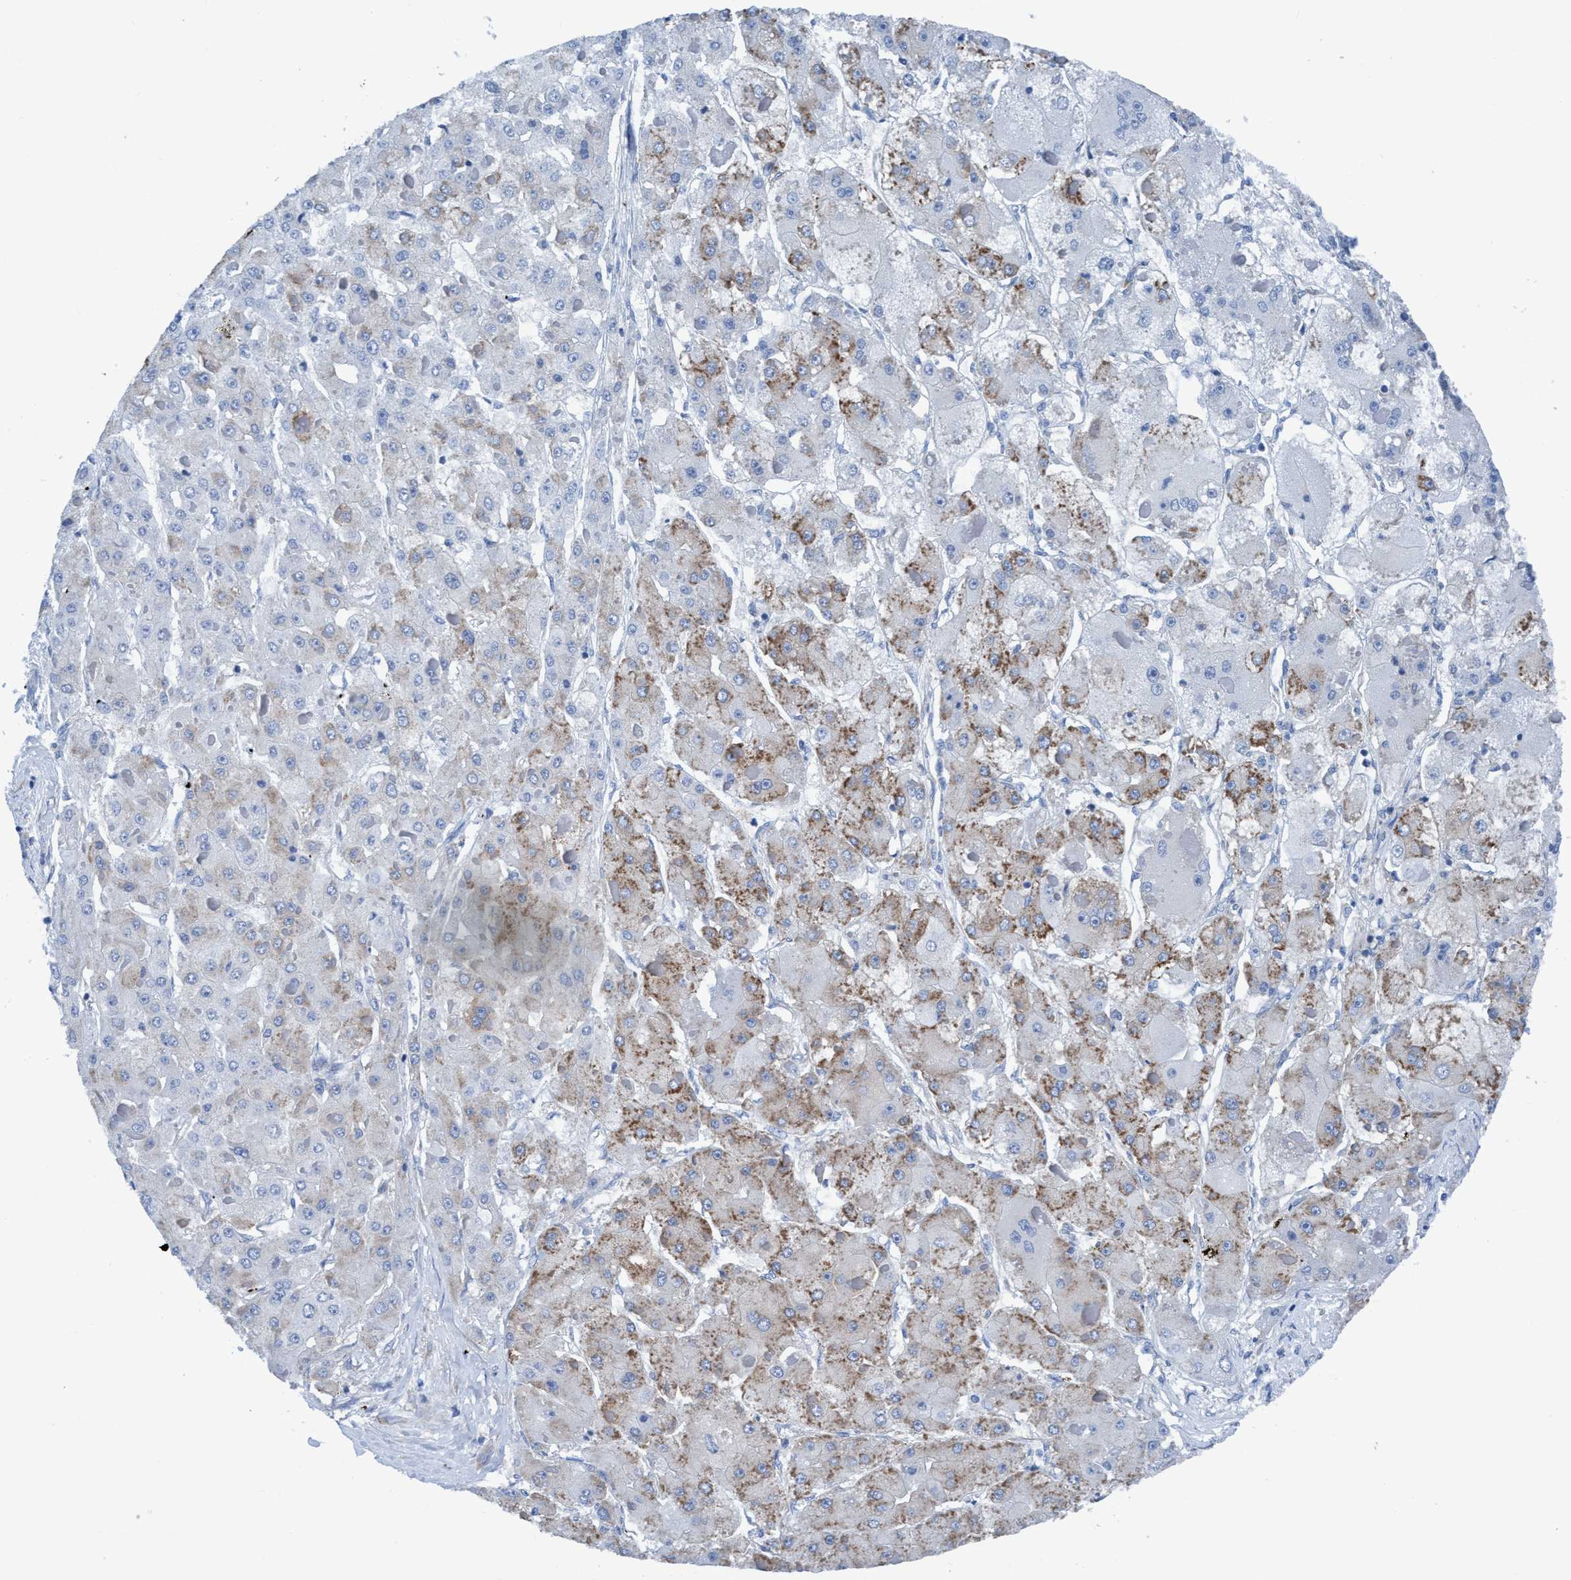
{"staining": {"intensity": "weak", "quantity": "25%-75%", "location": "cytoplasmic/membranous"}, "tissue": "liver cancer", "cell_type": "Tumor cells", "image_type": "cancer", "snomed": [{"axis": "morphology", "description": "Carcinoma, Hepatocellular, NOS"}, {"axis": "topography", "description": "Liver"}], "caption": "Immunohistochemistry photomicrograph of neoplastic tissue: hepatocellular carcinoma (liver) stained using immunohistochemistry displays low levels of weak protein expression localized specifically in the cytoplasmic/membranous of tumor cells, appearing as a cytoplasmic/membranous brown color.", "gene": "NMT1", "patient": {"sex": "female", "age": 73}}